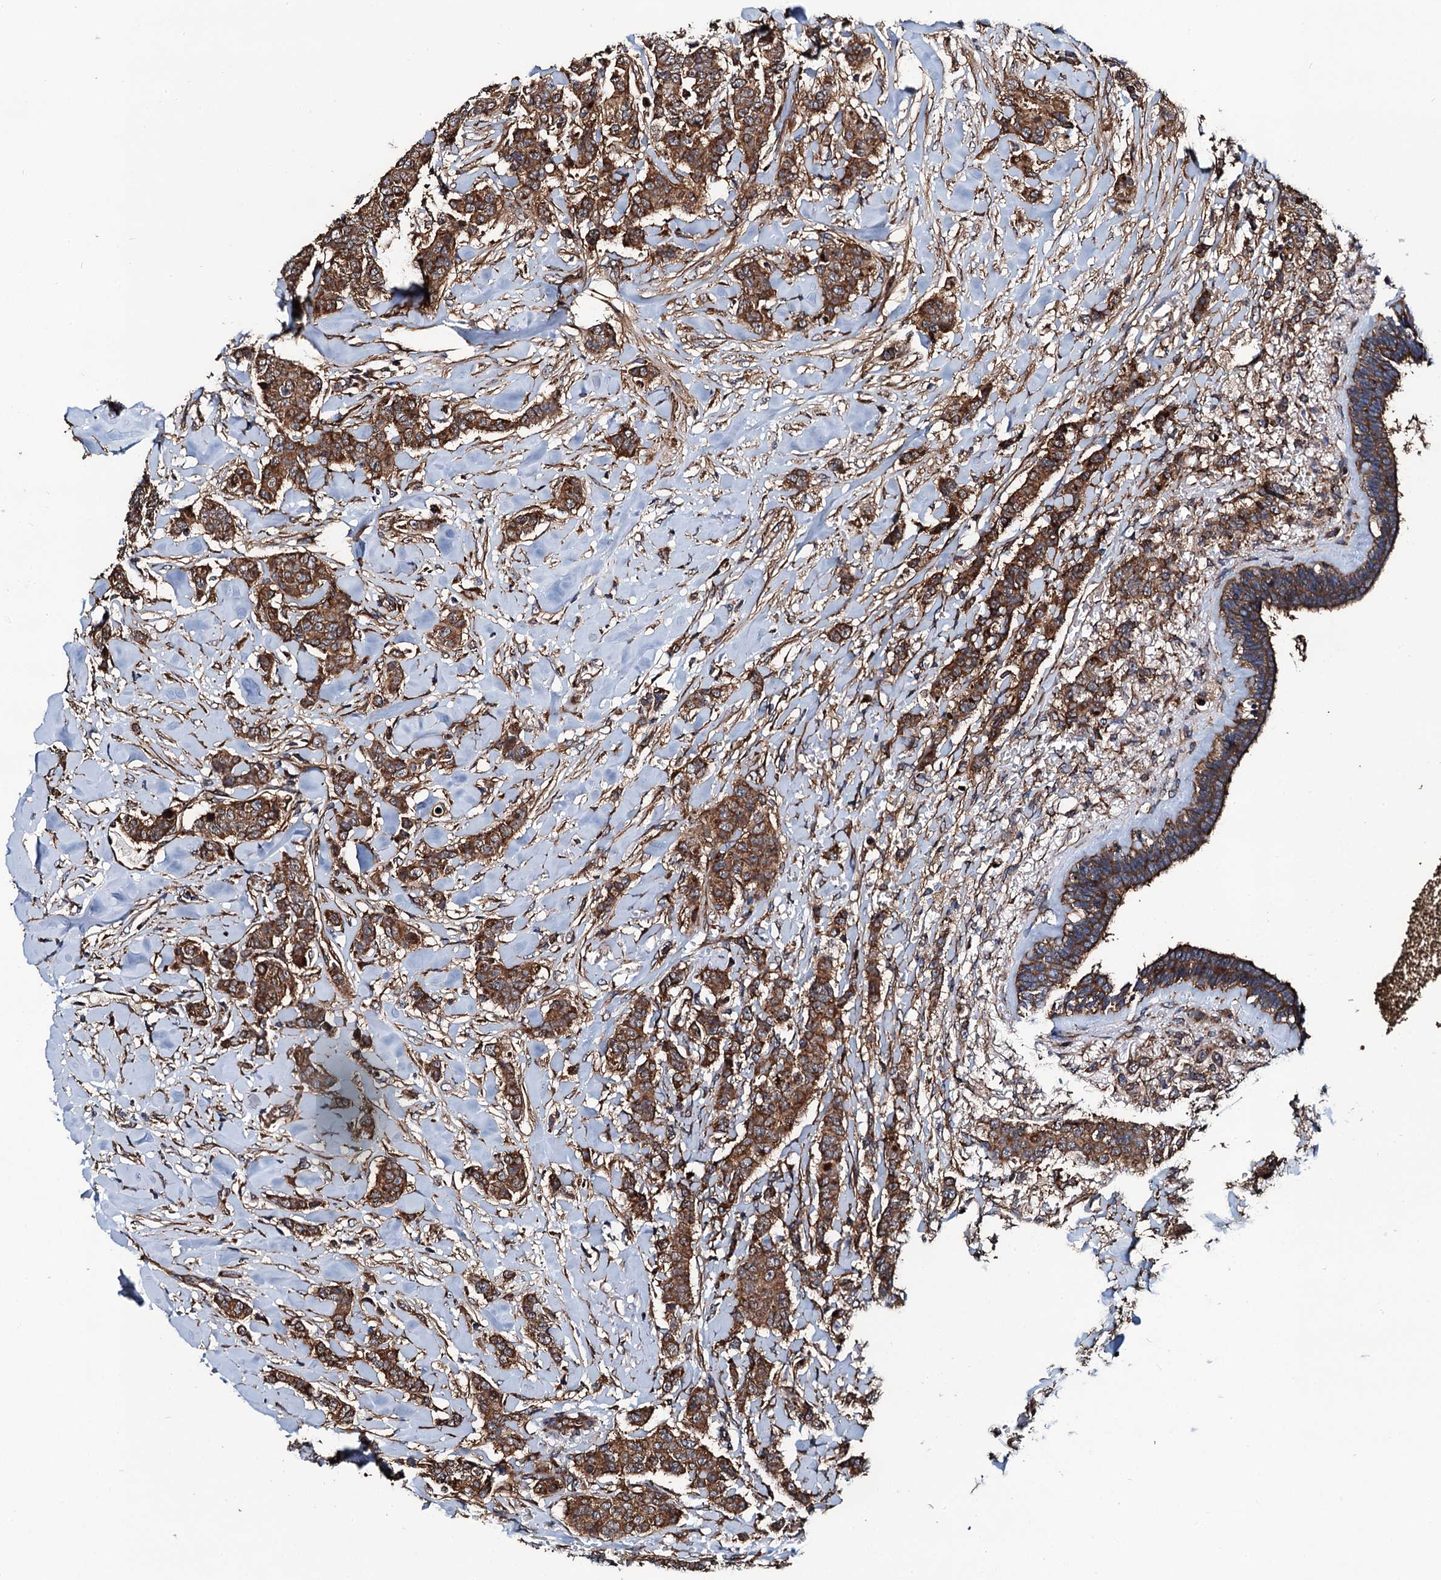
{"staining": {"intensity": "strong", "quantity": ">75%", "location": "cytoplasmic/membranous"}, "tissue": "breast cancer", "cell_type": "Tumor cells", "image_type": "cancer", "snomed": [{"axis": "morphology", "description": "Duct carcinoma"}, {"axis": "topography", "description": "Breast"}], "caption": "Human breast cancer stained with a protein marker demonstrates strong staining in tumor cells.", "gene": "NEK1", "patient": {"sex": "female", "age": 40}}